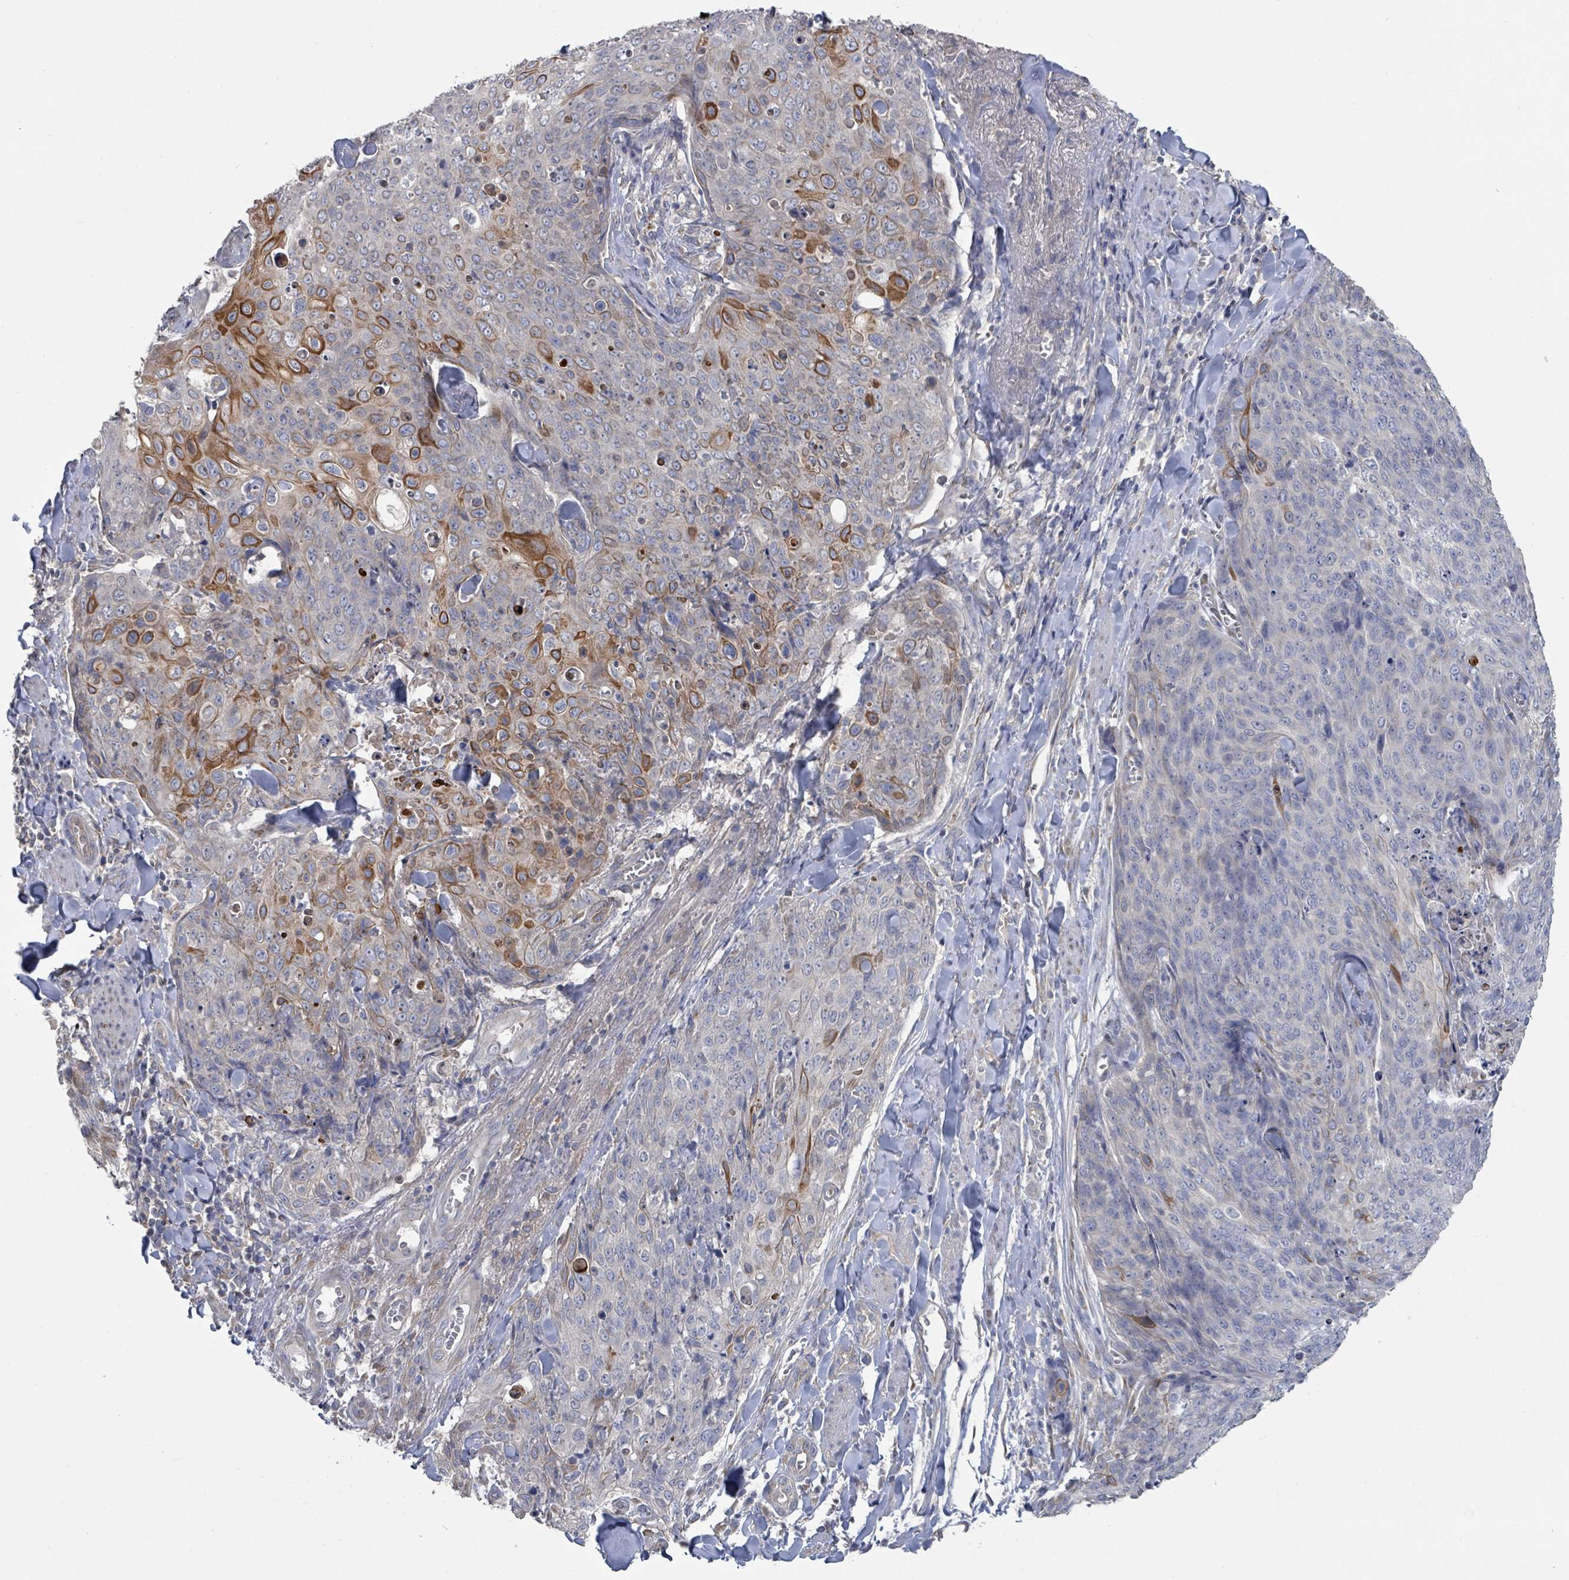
{"staining": {"intensity": "moderate", "quantity": "<25%", "location": "cytoplasmic/membranous"}, "tissue": "skin cancer", "cell_type": "Tumor cells", "image_type": "cancer", "snomed": [{"axis": "morphology", "description": "Squamous cell carcinoma, NOS"}, {"axis": "topography", "description": "Skin"}, {"axis": "topography", "description": "Vulva"}], "caption": "About <25% of tumor cells in skin cancer display moderate cytoplasmic/membranous protein expression as visualized by brown immunohistochemical staining.", "gene": "SLC9A7", "patient": {"sex": "female", "age": 85}}